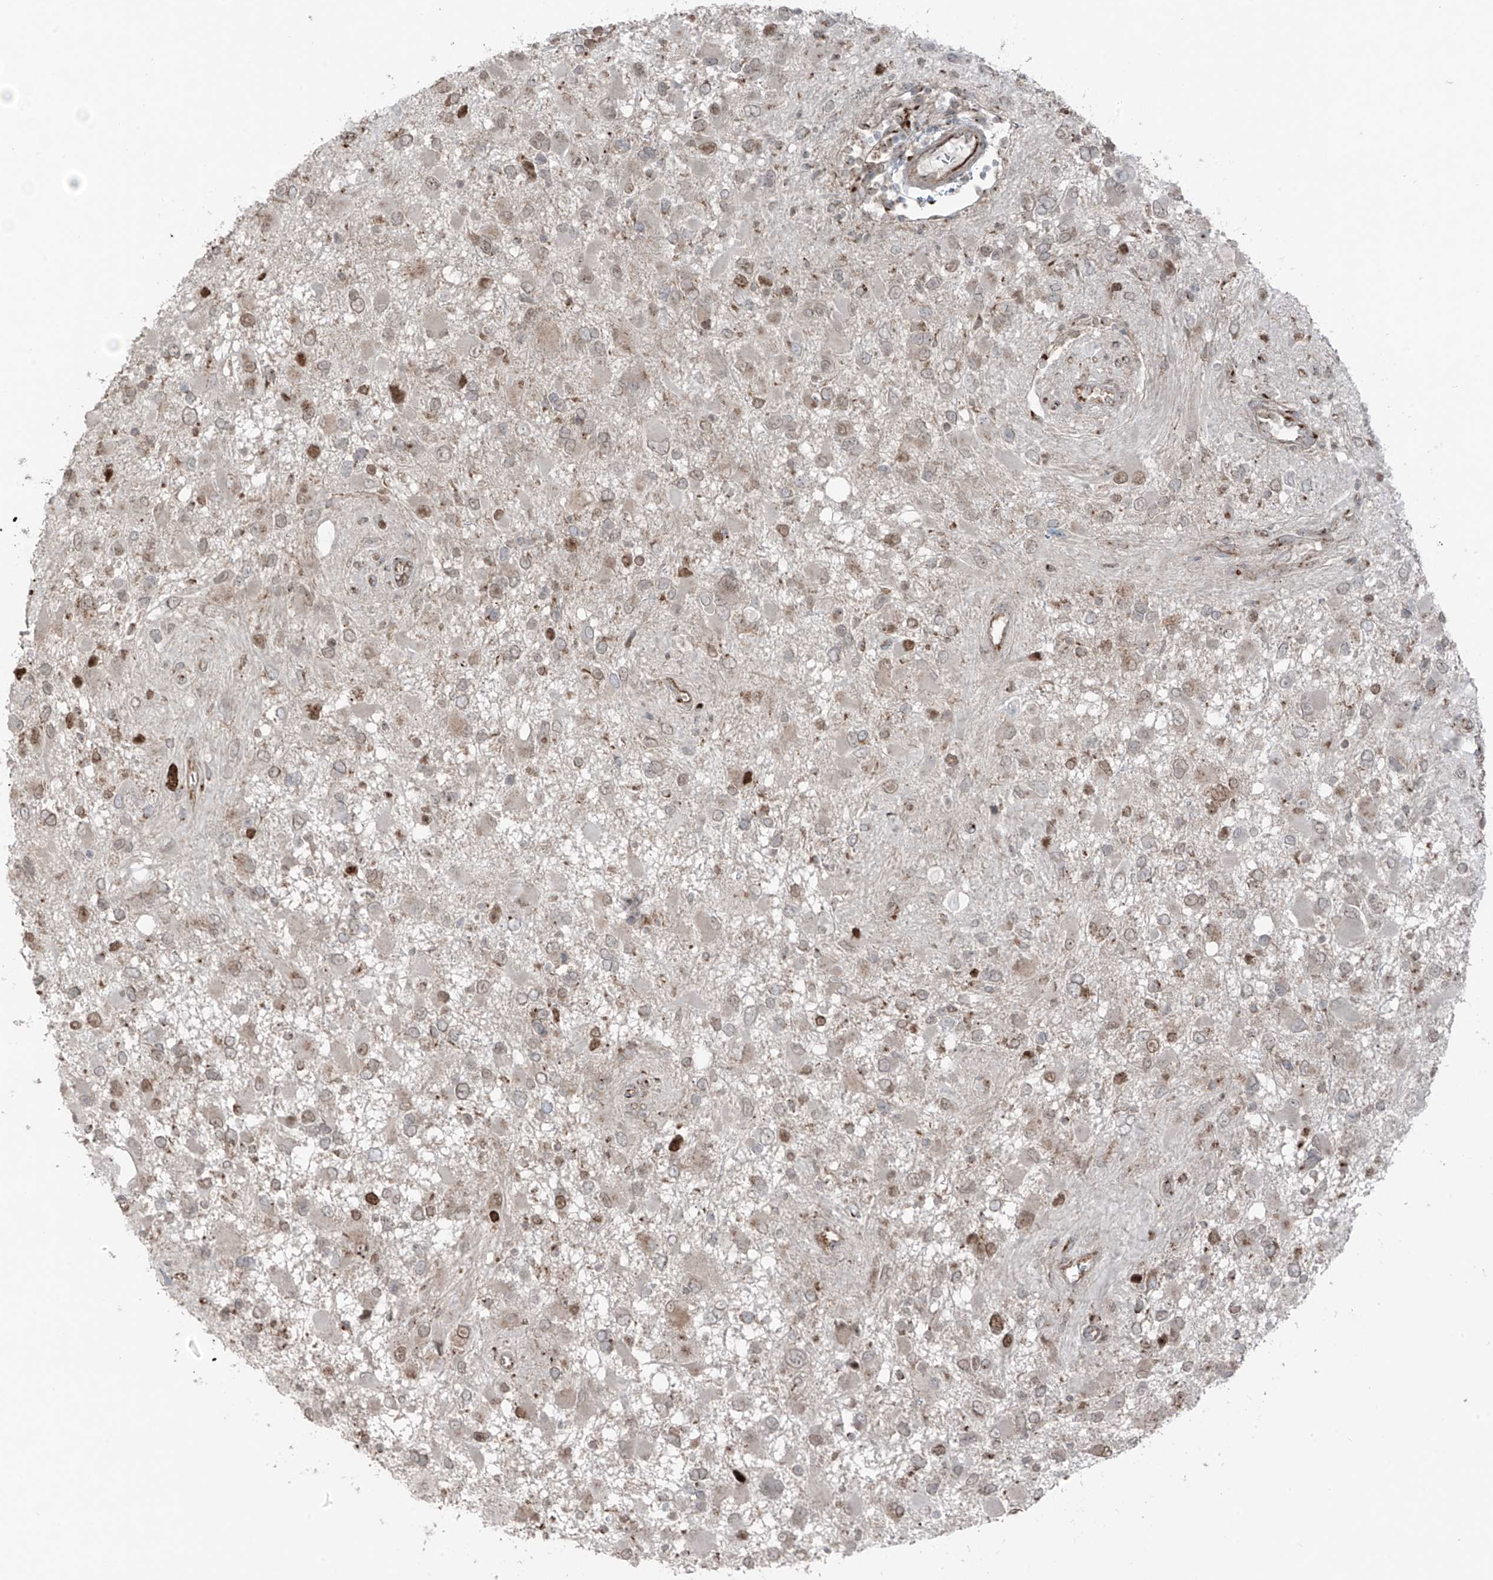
{"staining": {"intensity": "weak", "quantity": "25%-75%", "location": "nuclear"}, "tissue": "glioma", "cell_type": "Tumor cells", "image_type": "cancer", "snomed": [{"axis": "morphology", "description": "Glioma, malignant, High grade"}, {"axis": "topography", "description": "Brain"}], "caption": "Human malignant glioma (high-grade) stained with a brown dye exhibits weak nuclear positive staining in approximately 25%-75% of tumor cells.", "gene": "ERLEC1", "patient": {"sex": "male", "age": 53}}